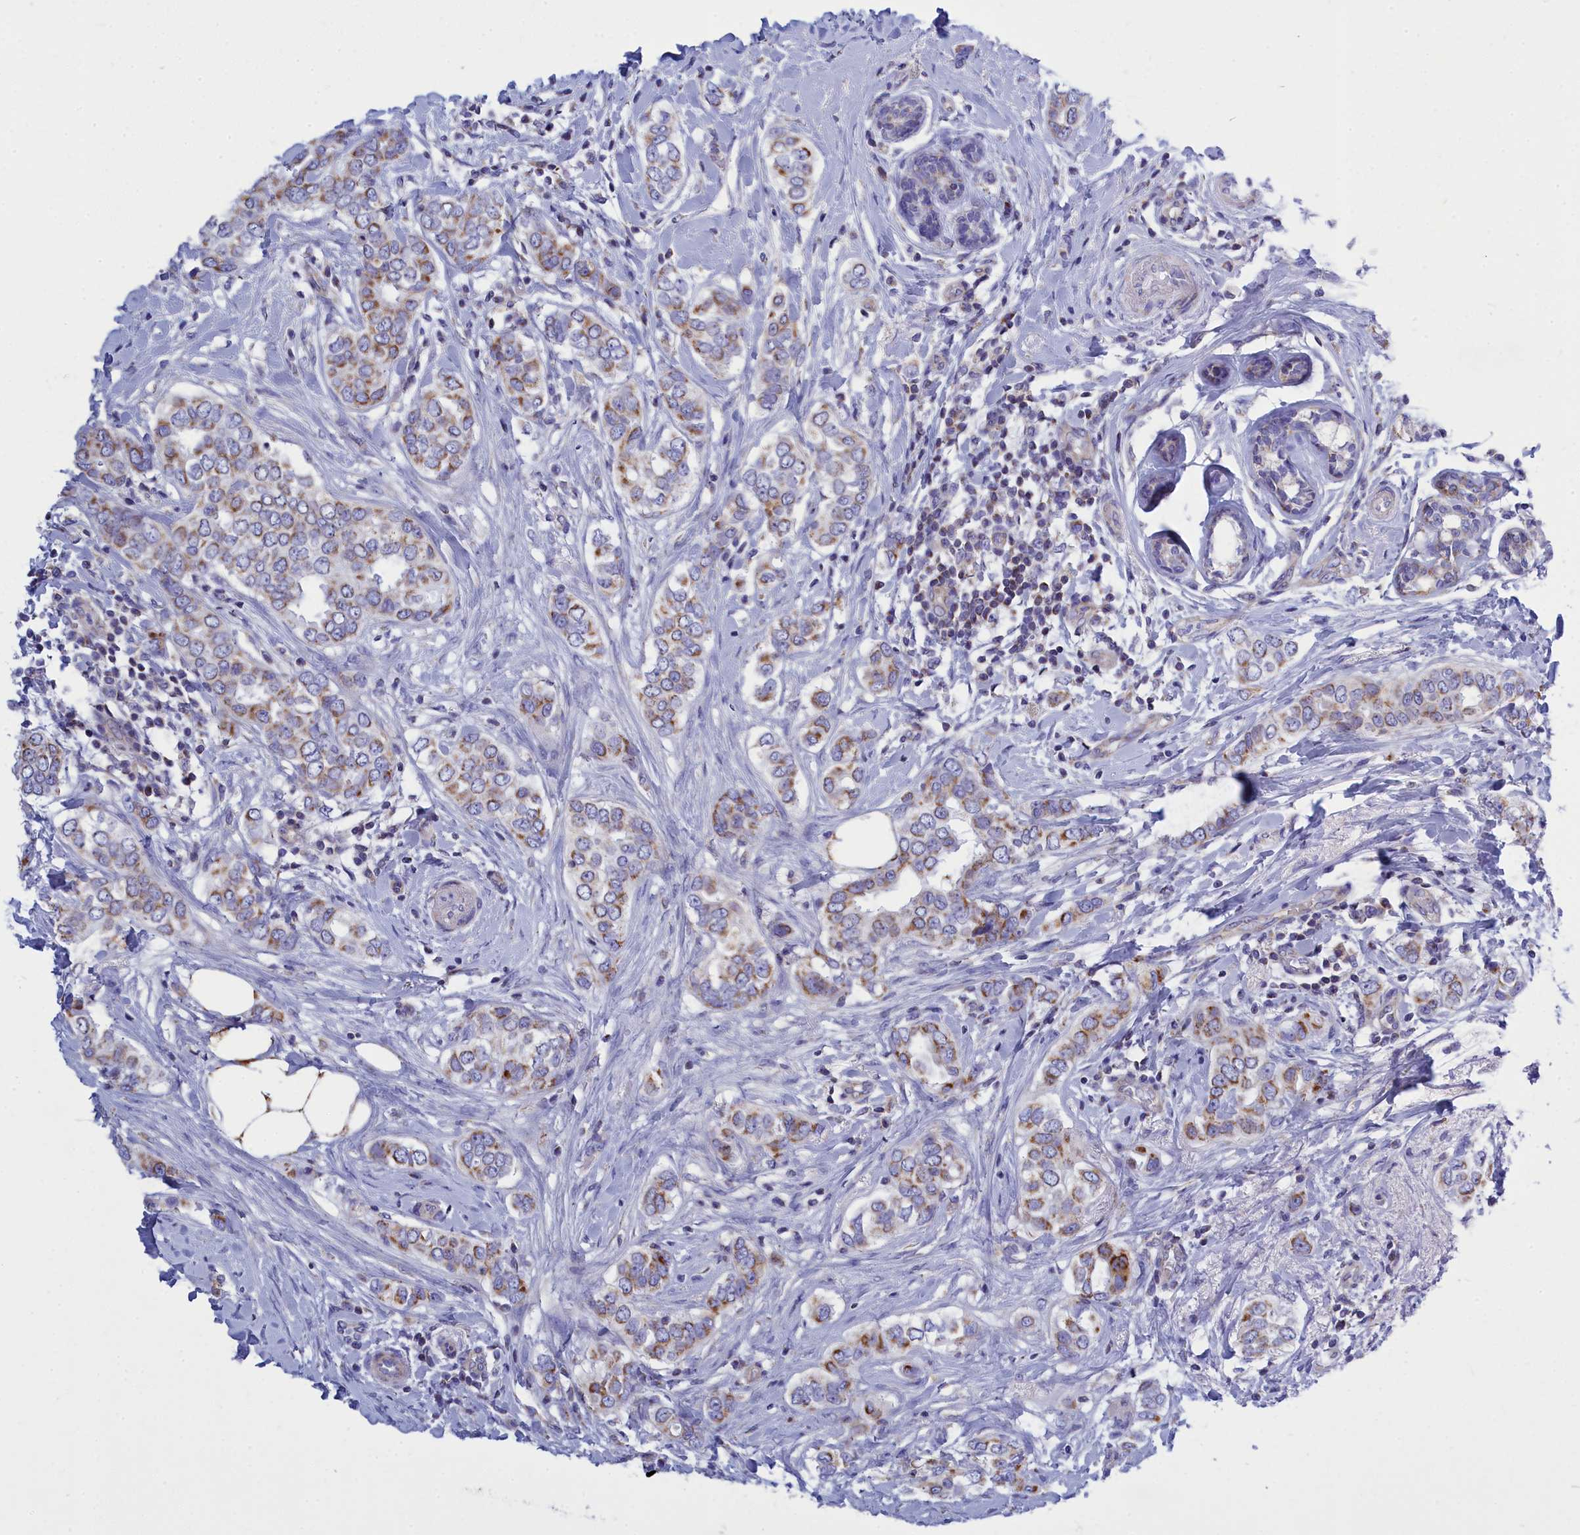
{"staining": {"intensity": "moderate", "quantity": ">75%", "location": "cytoplasmic/membranous"}, "tissue": "breast cancer", "cell_type": "Tumor cells", "image_type": "cancer", "snomed": [{"axis": "morphology", "description": "Lobular carcinoma"}, {"axis": "topography", "description": "Breast"}], "caption": "This micrograph exhibits IHC staining of breast cancer (lobular carcinoma), with medium moderate cytoplasmic/membranous positivity in approximately >75% of tumor cells.", "gene": "CCRL2", "patient": {"sex": "female", "age": 51}}